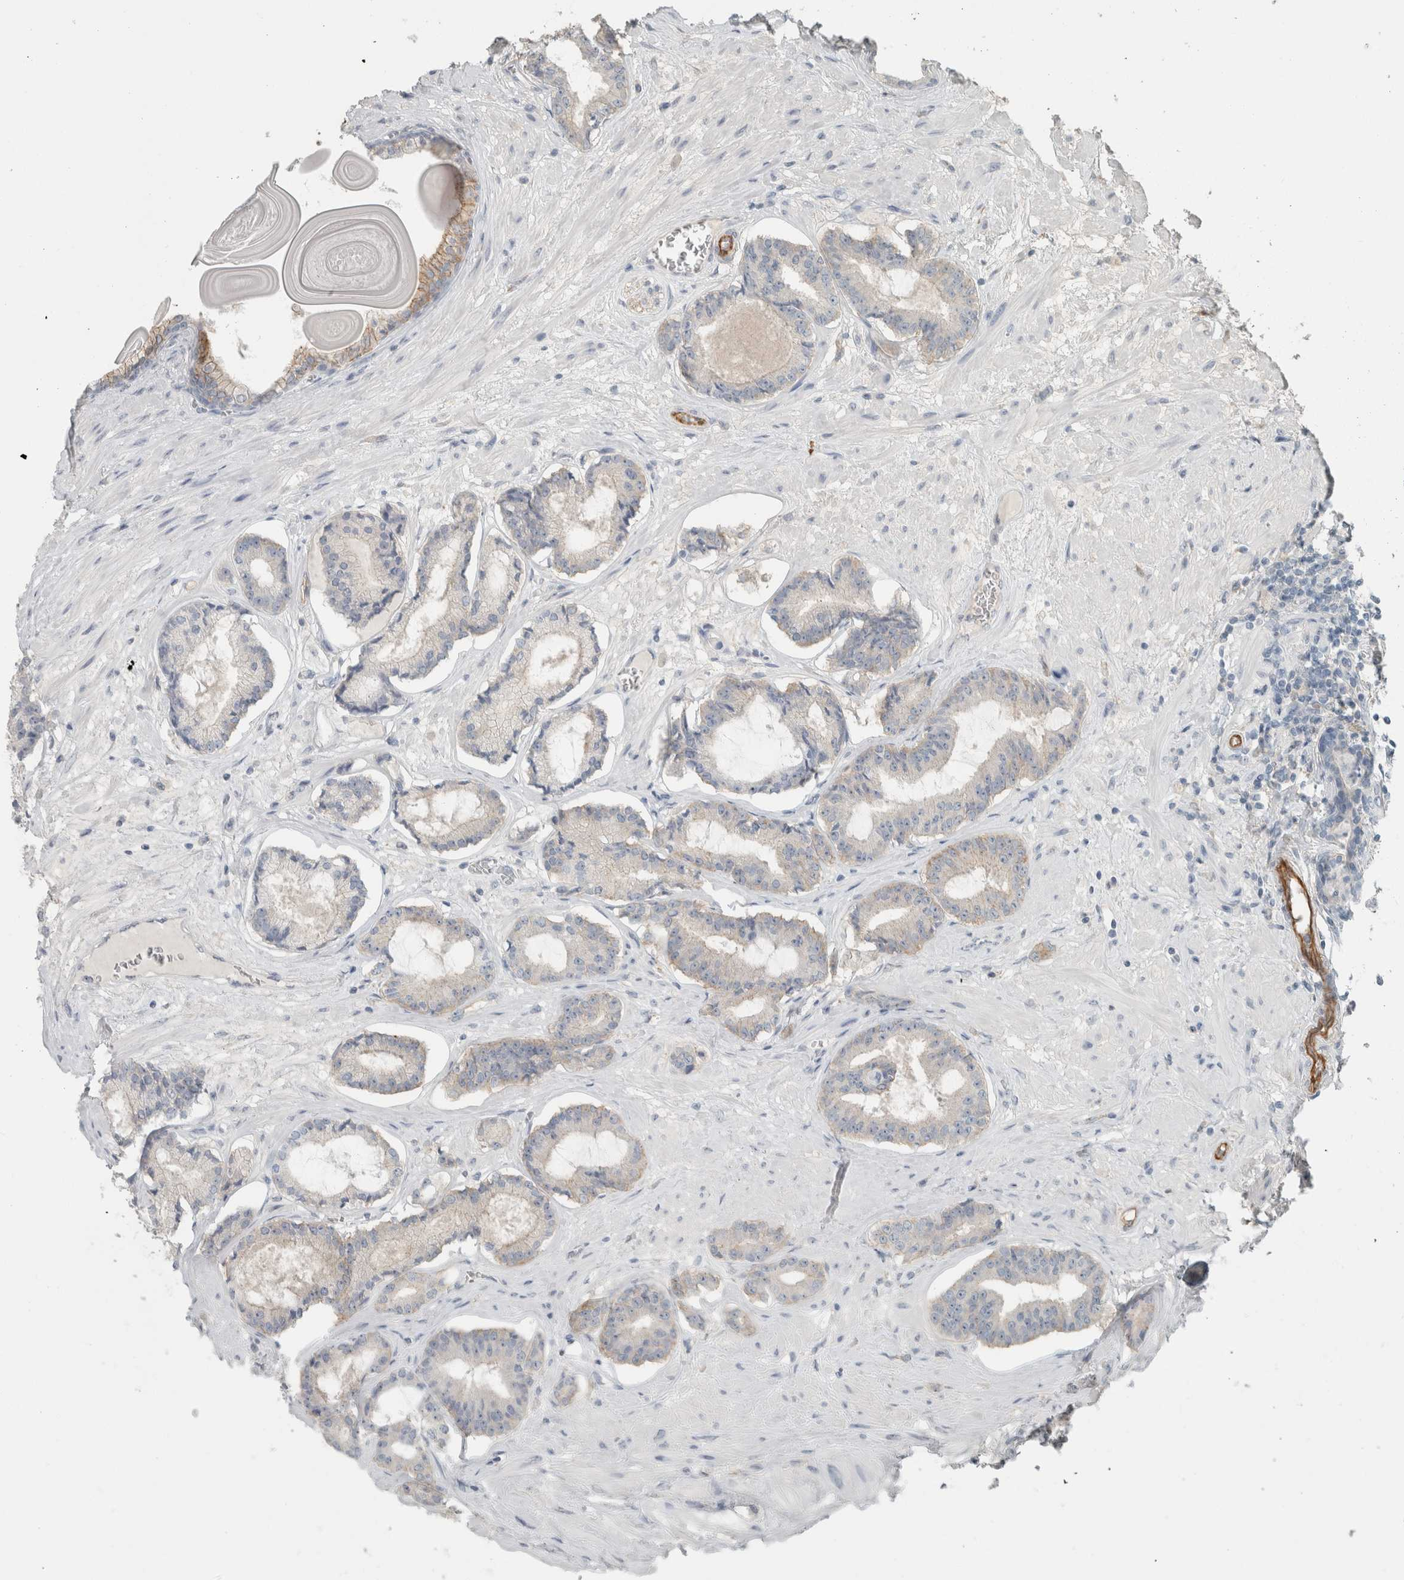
{"staining": {"intensity": "negative", "quantity": "none", "location": "none"}, "tissue": "prostate cancer", "cell_type": "Tumor cells", "image_type": "cancer", "snomed": [{"axis": "morphology", "description": "Adenocarcinoma, Low grade"}, {"axis": "topography", "description": "Prostate"}], "caption": "This is an immunohistochemistry (IHC) image of human prostate cancer (adenocarcinoma (low-grade)). There is no positivity in tumor cells.", "gene": "SCIN", "patient": {"sex": "male", "age": 60}}